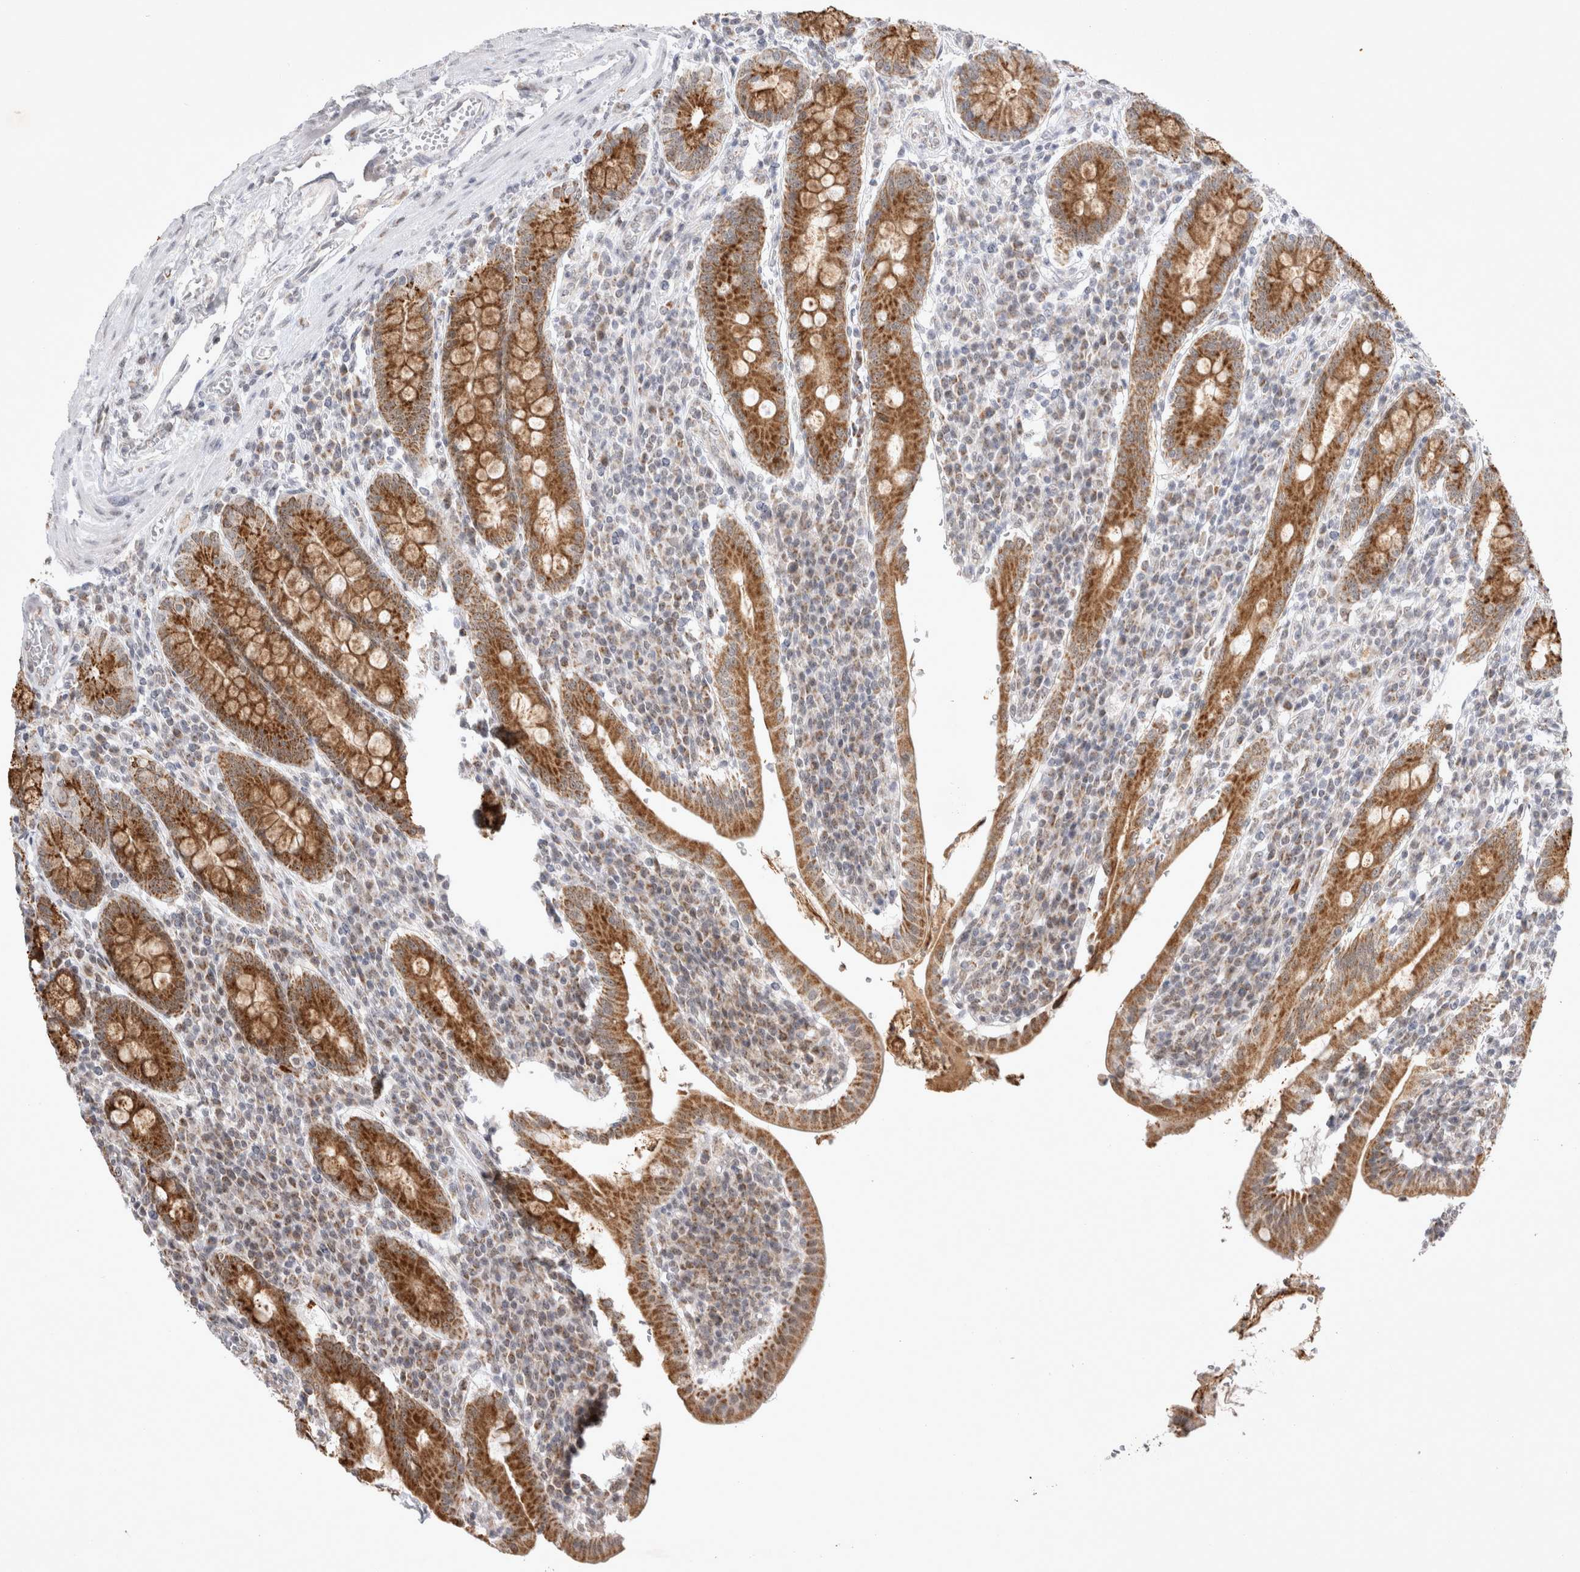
{"staining": {"intensity": "strong", "quantity": "25%-75%", "location": "cytoplasmic/membranous"}, "tissue": "duodenum", "cell_type": "Glandular cells", "image_type": "normal", "snomed": [{"axis": "morphology", "description": "Normal tissue, NOS"}, {"axis": "morphology", "description": "Adenocarcinoma, NOS"}, {"axis": "topography", "description": "Pancreas"}, {"axis": "topography", "description": "Duodenum"}], "caption": "This micrograph exhibits immunohistochemistry (IHC) staining of unremarkable human duodenum, with high strong cytoplasmic/membranous staining in approximately 25%-75% of glandular cells.", "gene": "MRPL37", "patient": {"sex": "male", "age": 50}}